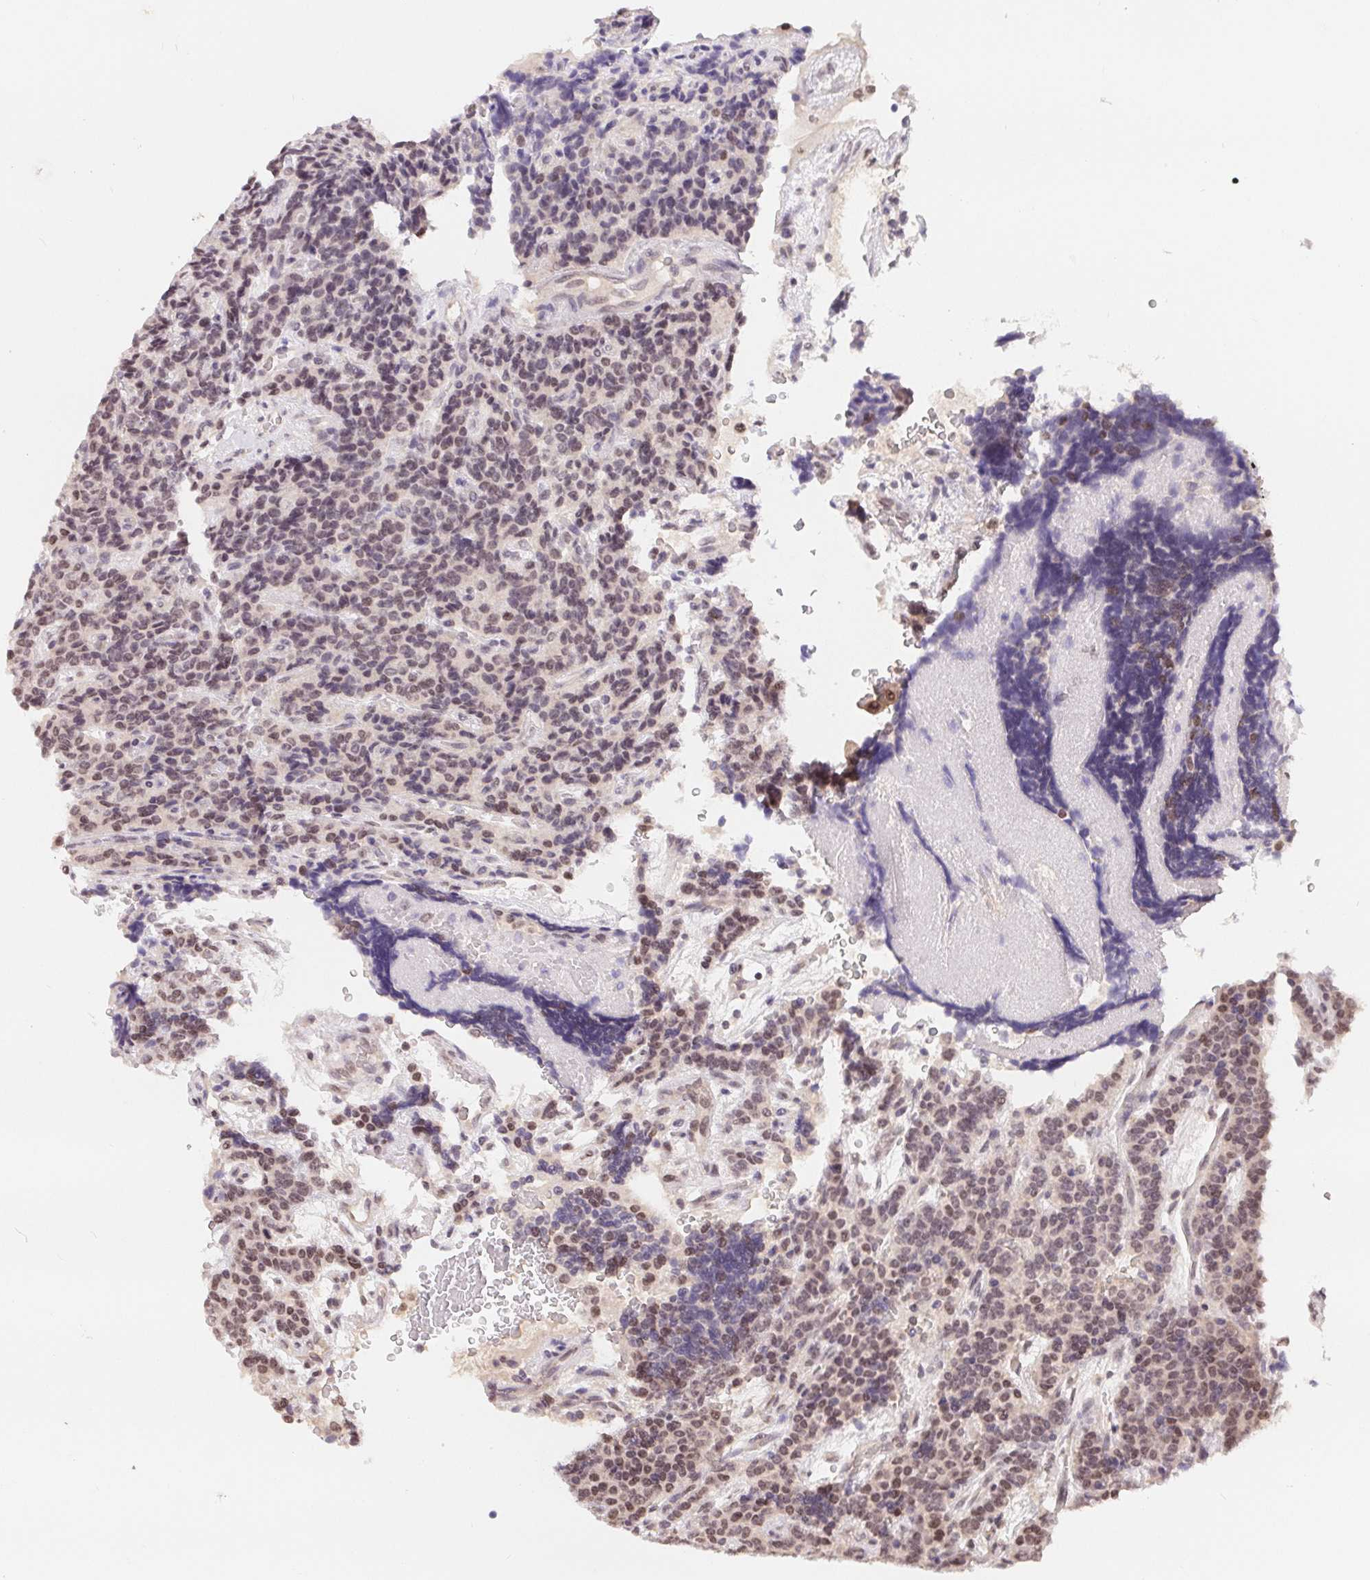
{"staining": {"intensity": "weak", "quantity": "<25%", "location": "nuclear"}, "tissue": "carcinoid", "cell_type": "Tumor cells", "image_type": "cancer", "snomed": [{"axis": "morphology", "description": "Carcinoid, malignant, NOS"}, {"axis": "topography", "description": "Pancreas"}], "caption": "Tumor cells show no significant protein expression in malignant carcinoid.", "gene": "HMGN3", "patient": {"sex": "male", "age": 36}}